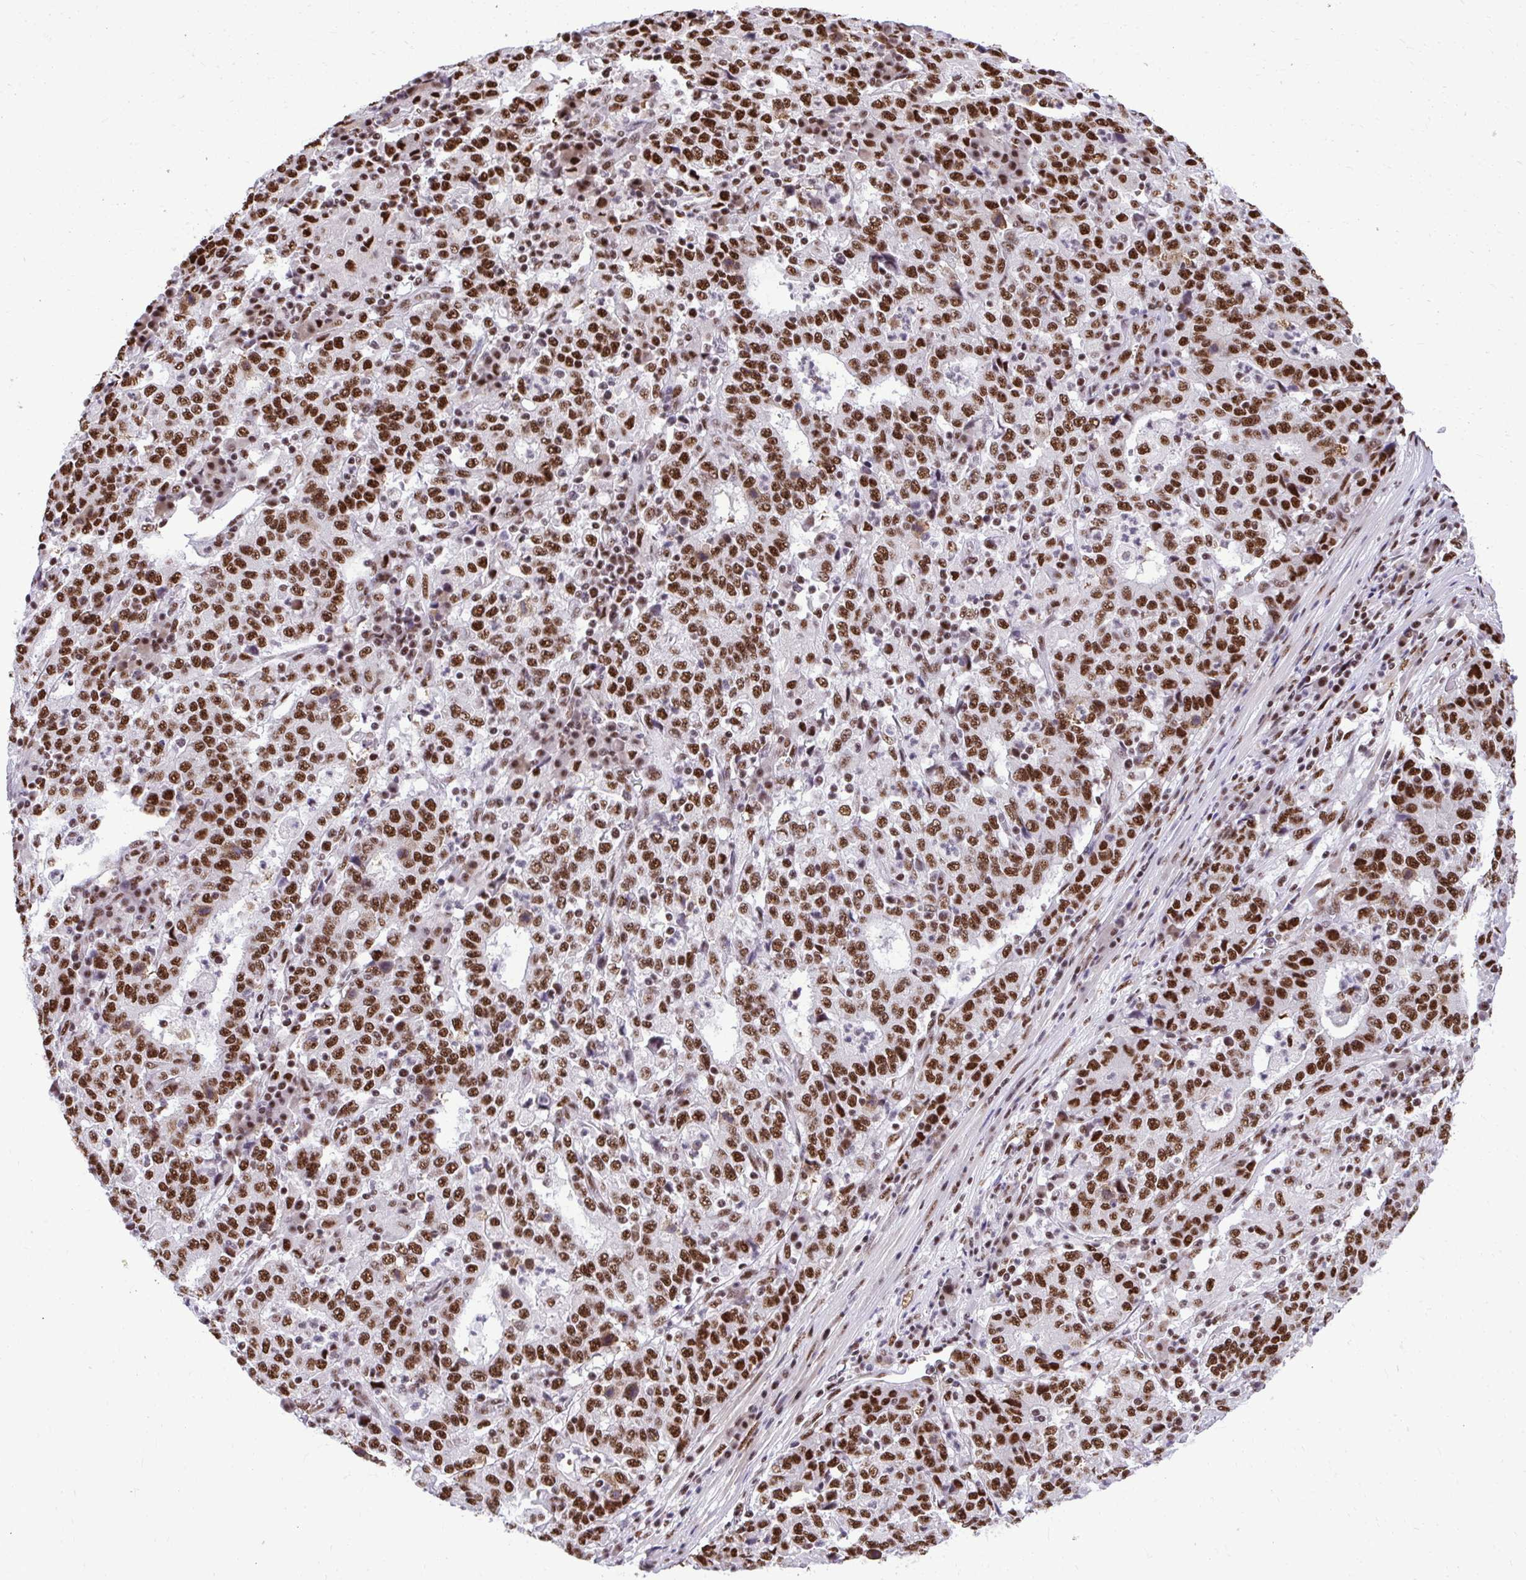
{"staining": {"intensity": "strong", "quantity": ">75%", "location": "nuclear"}, "tissue": "stomach cancer", "cell_type": "Tumor cells", "image_type": "cancer", "snomed": [{"axis": "morphology", "description": "Adenocarcinoma, NOS"}, {"axis": "topography", "description": "Stomach"}], "caption": "Immunohistochemical staining of adenocarcinoma (stomach) displays high levels of strong nuclear protein staining in approximately >75% of tumor cells.", "gene": "PRPF19", "patient": {"sex": "male", "age": 59}}